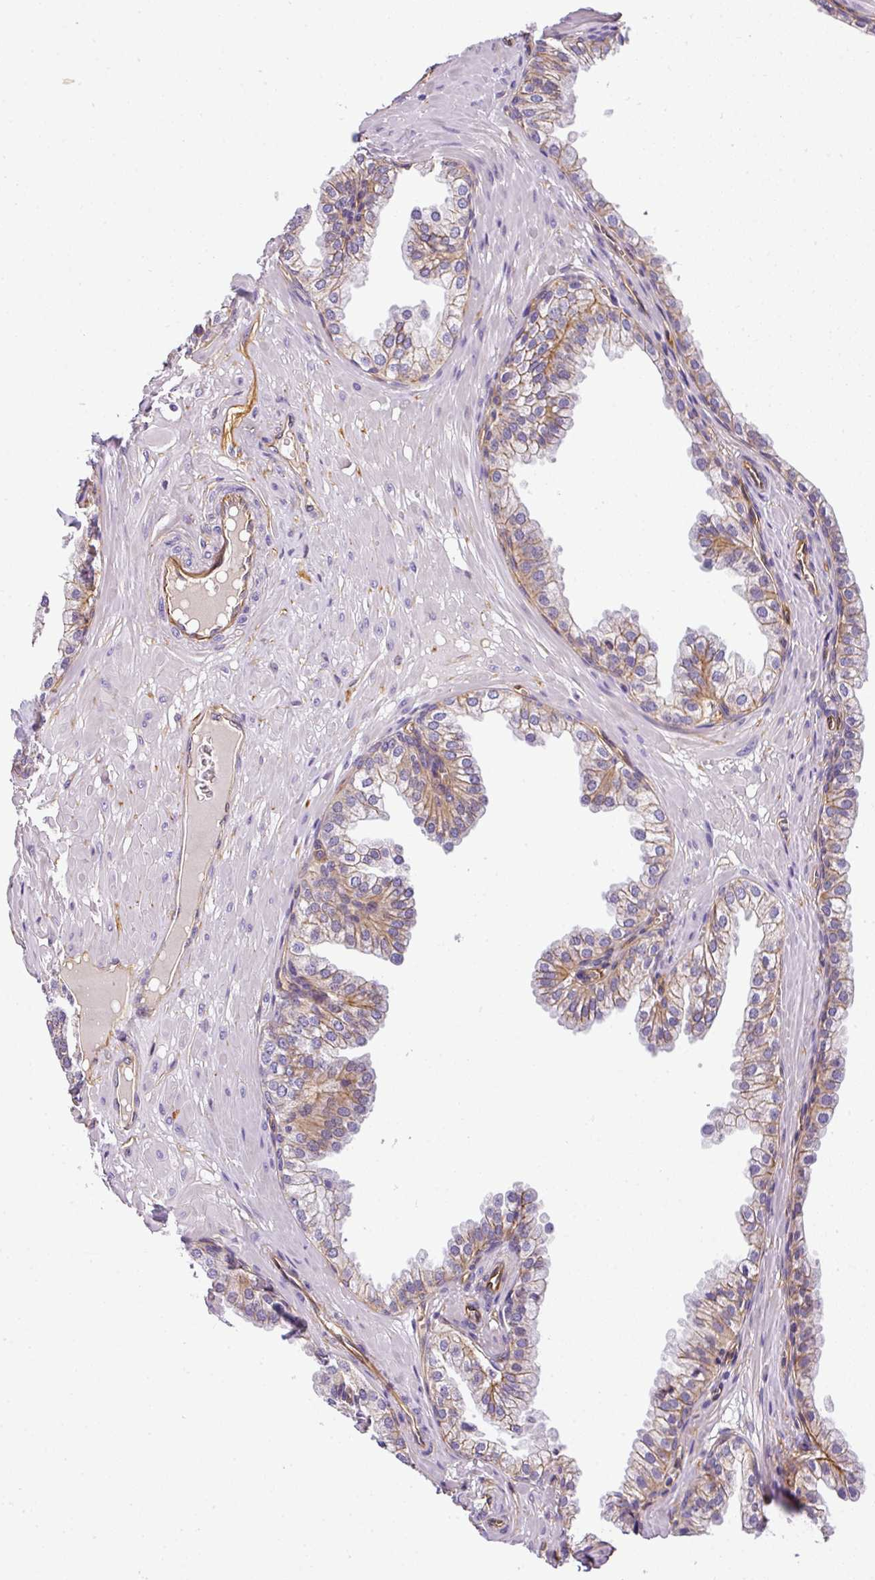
{"staining": {"intensity": "moderate", "quantity": "25%-75%", "location": "cytoplasmic/membranous"}, "tissue": "prostate", "cell_type": "Glandular cells", "image_type": "normal", "snomed": [{"axis": "morphology", "description": "Normal tissue, NOS"}, {"axis": "topography", "description": "Prostate"}, {"axis": "topography", "description": "Peripheral nerve tissue"}], "caption": "Normal prostate shows moderate cytoplasmic/membranous staining in about 25%-75% of glandular cells, visualized by immunohistochemistry.", "gene": "OR11H4", "patient": {"sex": "male", "age": 55}}